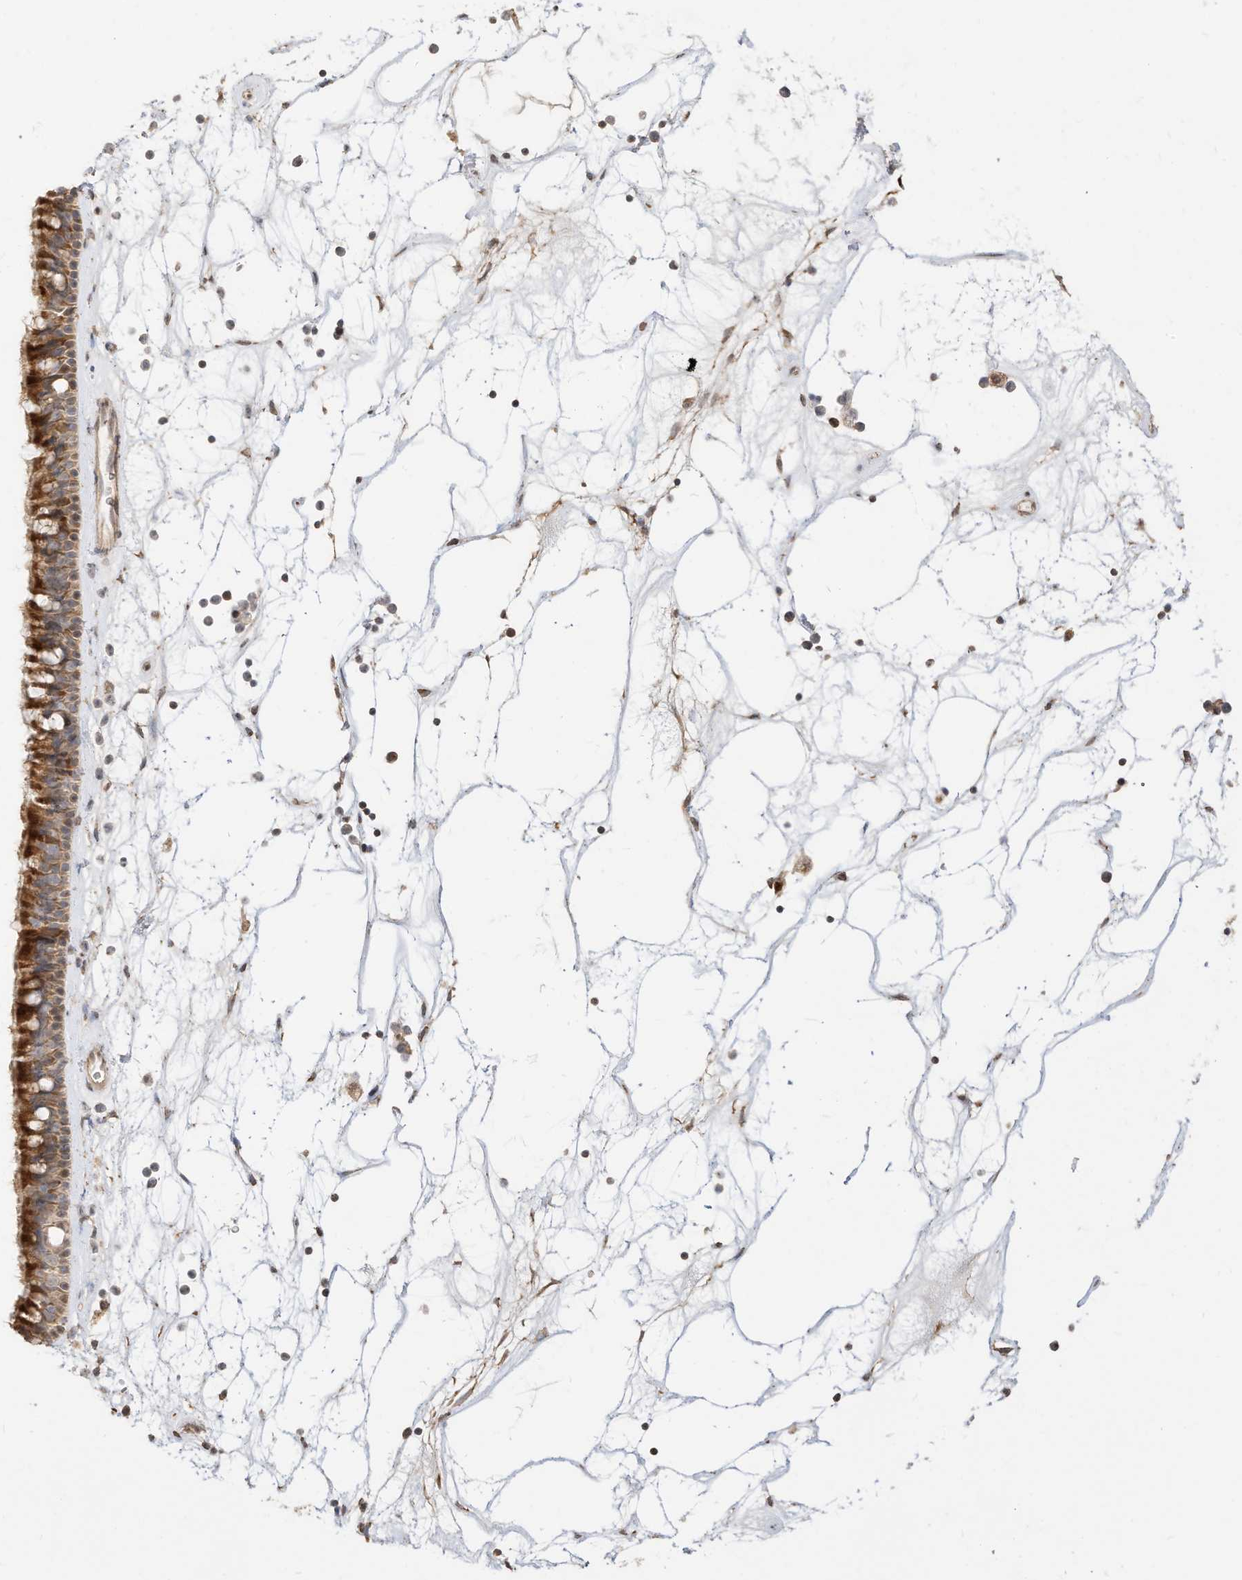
{"staining": {"intensity": "strong", "quantity": ">75%", "location": "cytoplasmic/membranous"}, "tissue": "nasopharynx", "cell_type": "Respiratory epithelial cells", "image_type": "normal", "snomed": [{"axis": "morphology", "description": "Normal tissue, NOS"}, {"axis": "topography", "description": "Nasopharynx"}], "caption": "IHC image of benign nasopharynx: human nasopharynx stained using immunohistochemistry demonstrates high levels of strong protein expression localized specifically in the cytoplasmic/membranous of respiratory epithelial cells, appearing as a cytoplasmic/membranous brown color.", "gene": "CAGE1", "patient": {"sex": "male", "age": 64}}